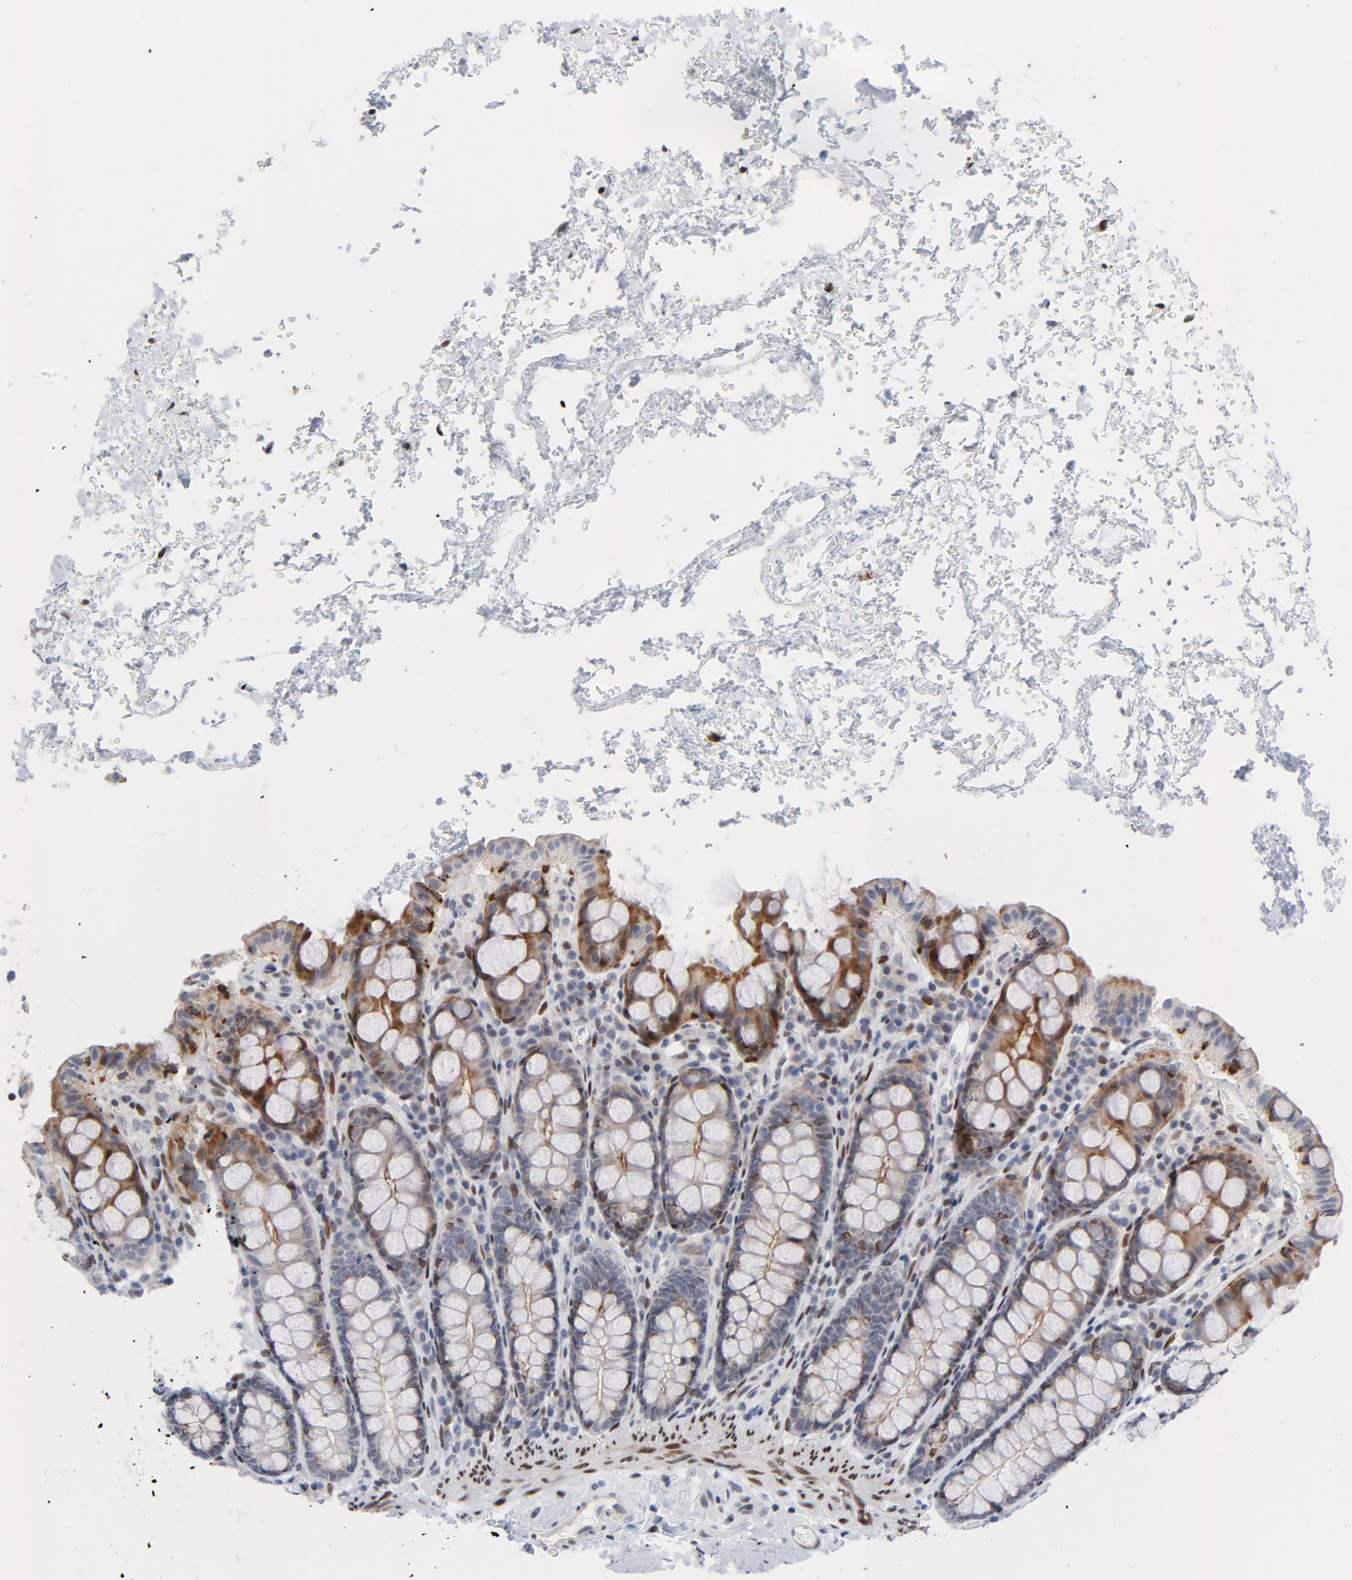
{"staining": {"intensity": "weak", "quantity": "25%-75%", "location": "nuclear"}, "tissue": "colon", "cell_type": "Endothelial cells", "image_type": "normal", "snomed": [{"axis": "morphology", "description": "Normal tissue, NOS"}, {"axis": "topography", "description": "Colon"}], "caption": "Immunohistochemistry (DAB (3,3'-diaminobenzidine)) staining of benign colon reveals weak nuclear protein staining in approximately 25%-75% of endothelial cells.", "gene": "NFIC", "patient": {"sex": "female", "age": 61}}